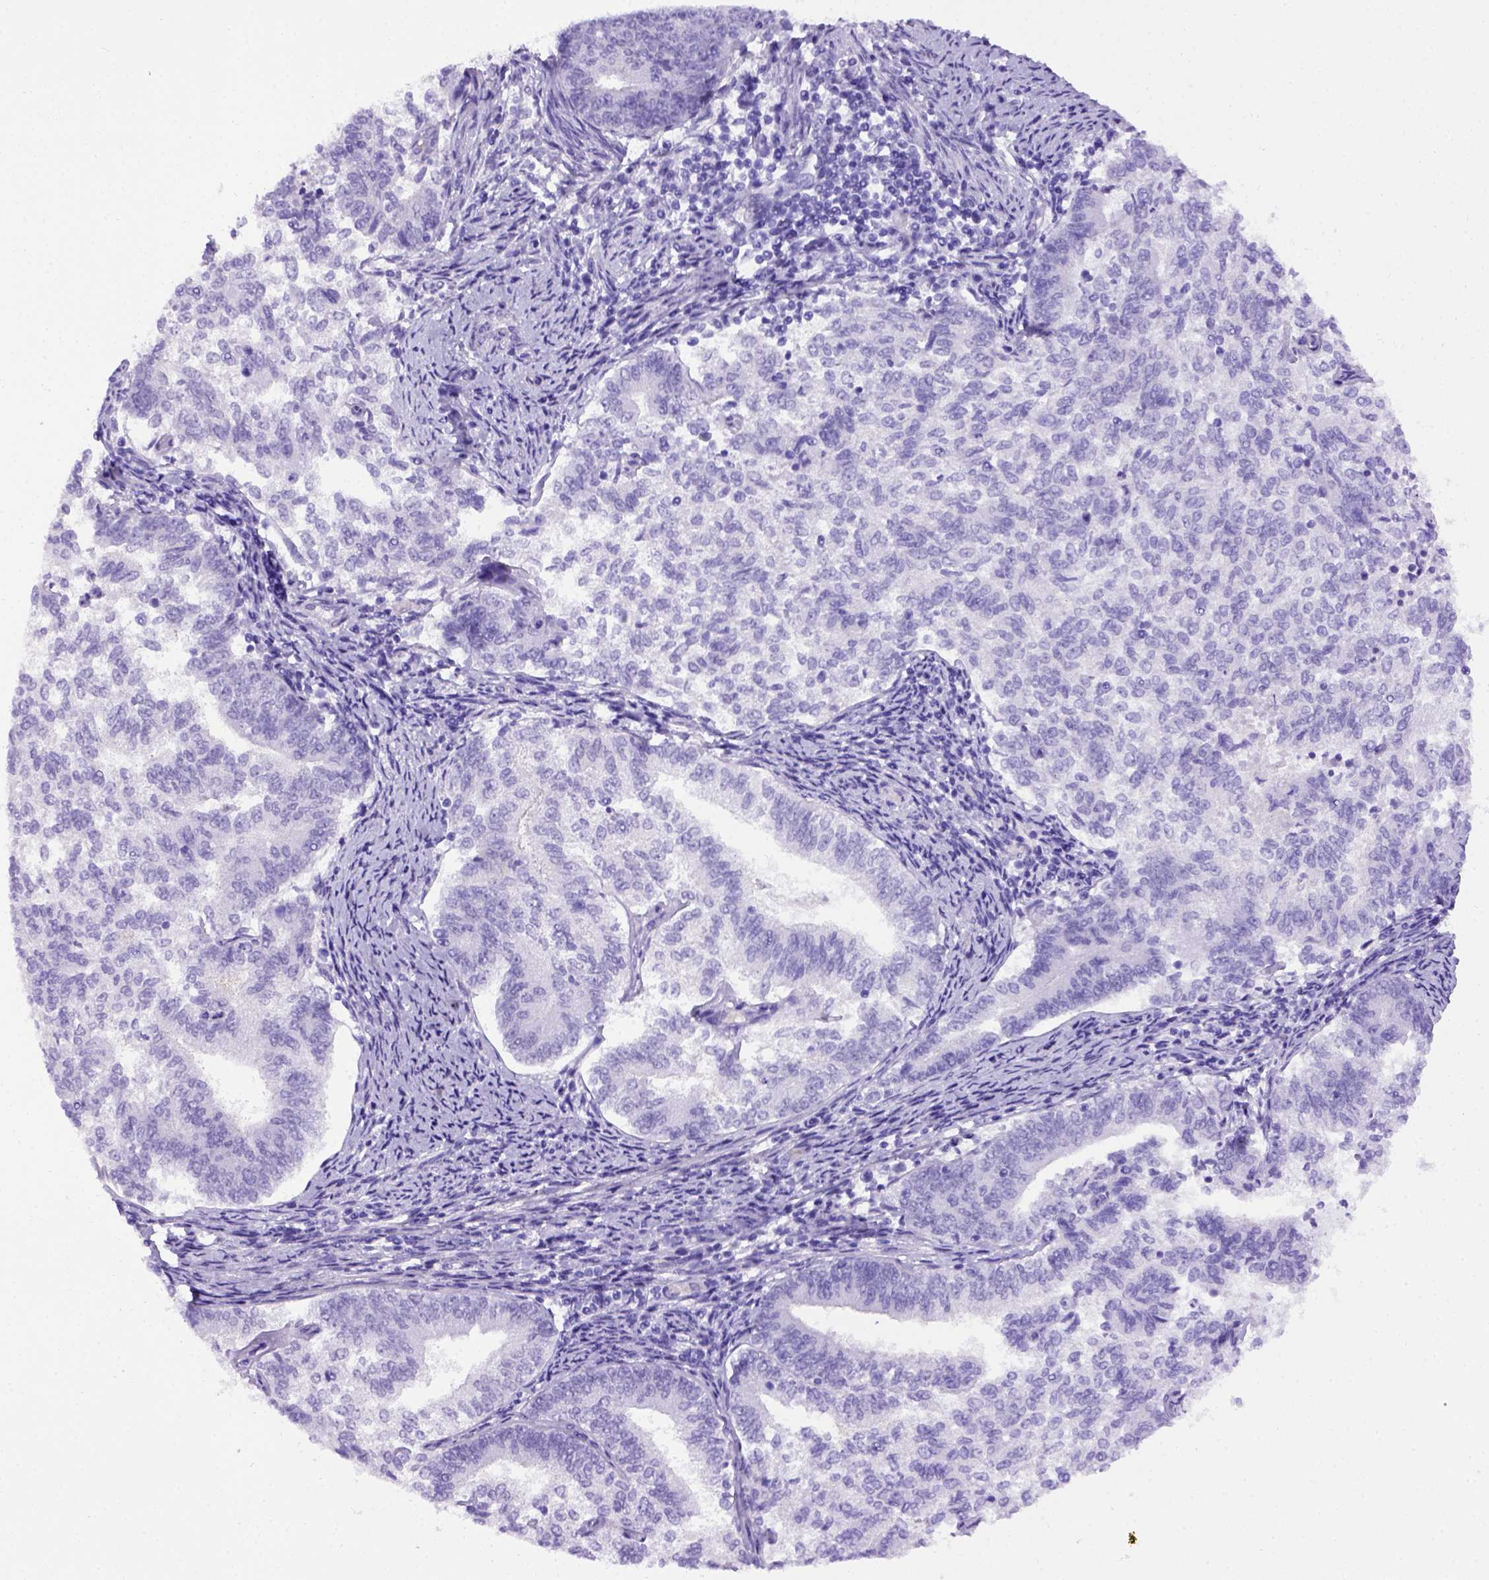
{"staining": {"intensity": "negative", "quantity": "none", "location": "none"}, "tissue": "endometrial cancer", "cell_type": "Tumor cells", "image_type": "cancer", "snomed": [{"axis": "morphology", "description": "Adenocarcinoma, NOS"}, {"axis": "topography", "description": "Endometrium"}], "caption": "A high-resolution micrograph shows IHC staining of endometrial cancer, which demonstrates no significant expression in tumor cells.", "gene": "ADAM12", "patient": {"sex": "female", "age": 65}}